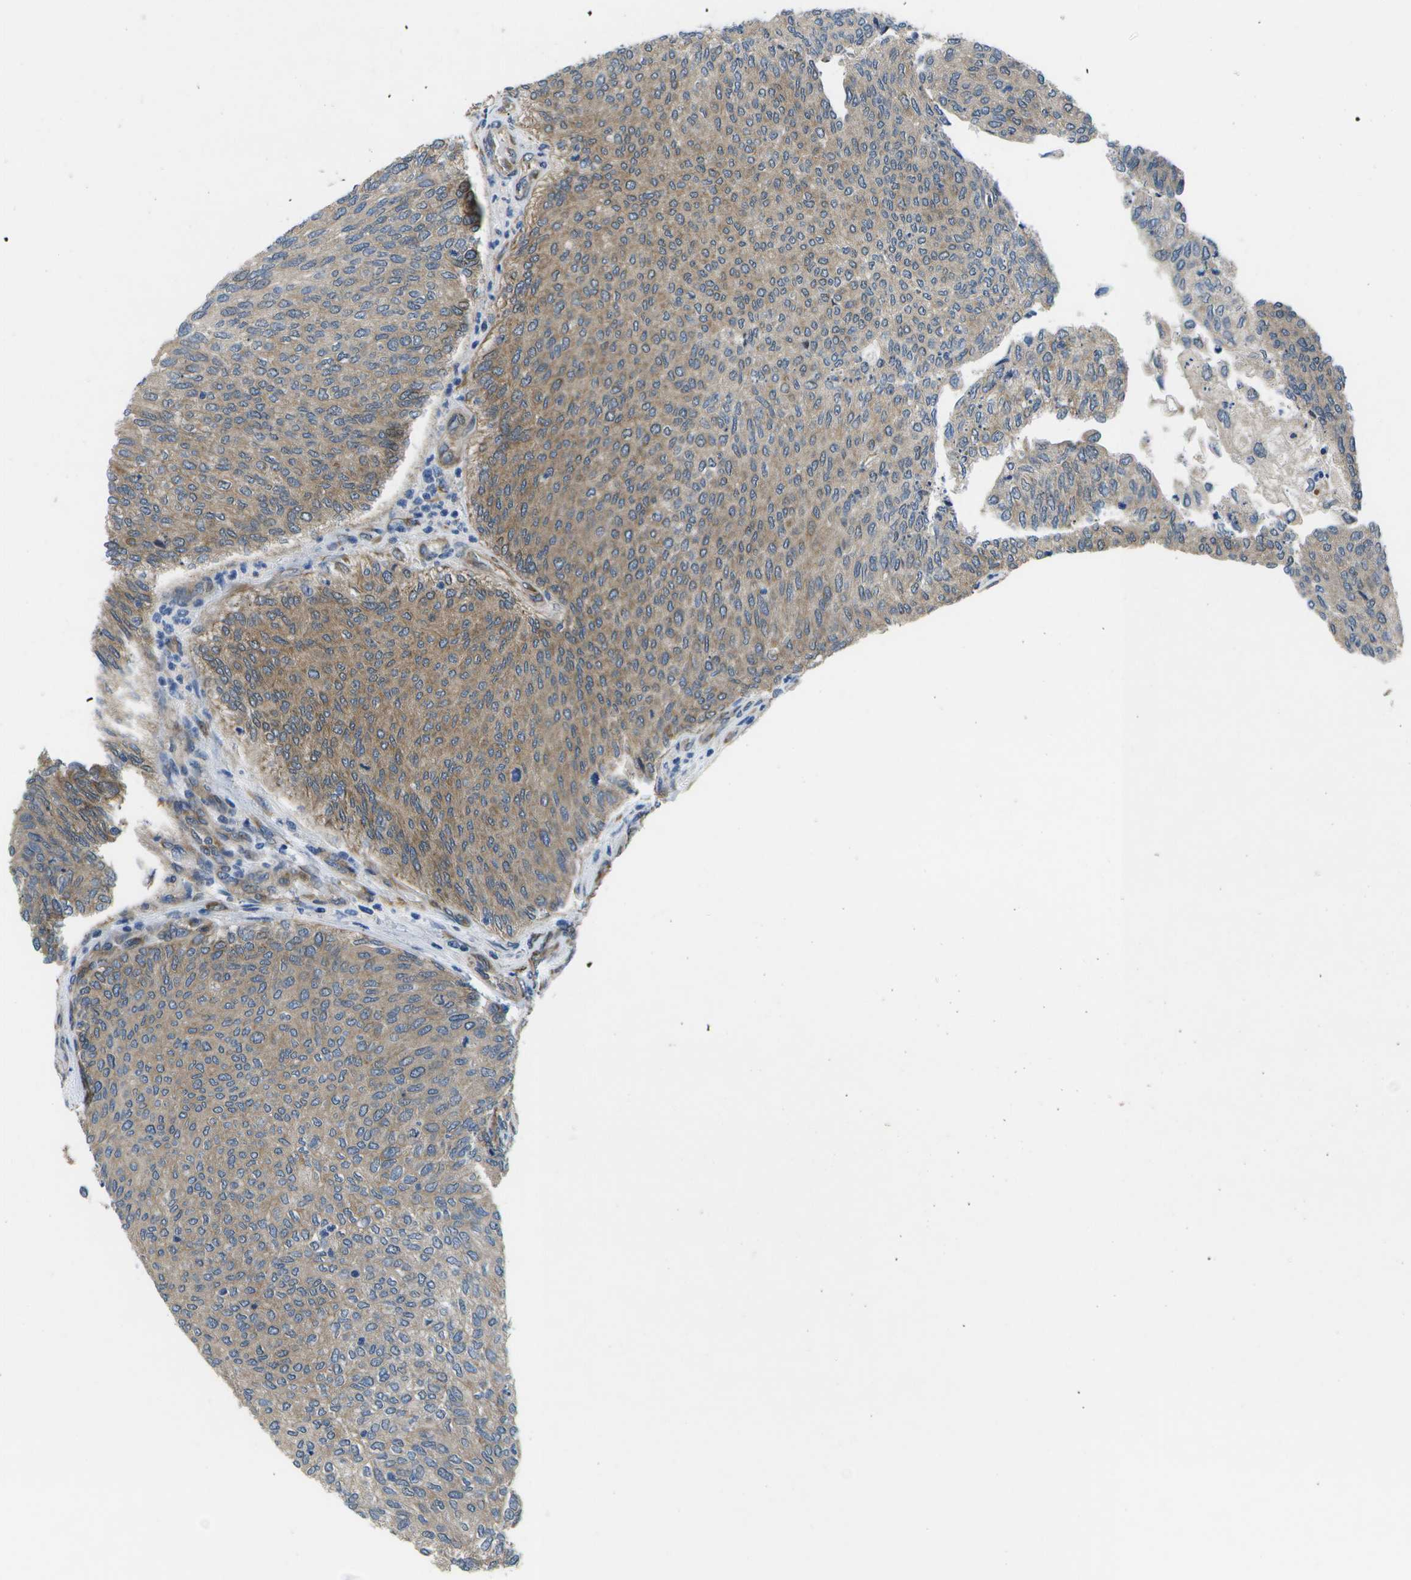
{"staining": {"intensity": "moderate", "quantity": ">75%", "location": "cytoplasmic/membranous"}, "tissue": "urothelial cancer", "cell_type": "Tumor cells", "image_type": "cancer", "snomed": [{"axis": "morphology", "description": "Urothelial carcinoma, Low grade"}, {"axis": "topography", "description": "Urinary bladder"}], "caption": "Tumor cells exhibit medium levels of moderate cytoplasmic/membranous positivity in about >75% of cells in urothelial cancer.", "gene": "P3H1", "patient": {"sex": "female", "age": 79}}